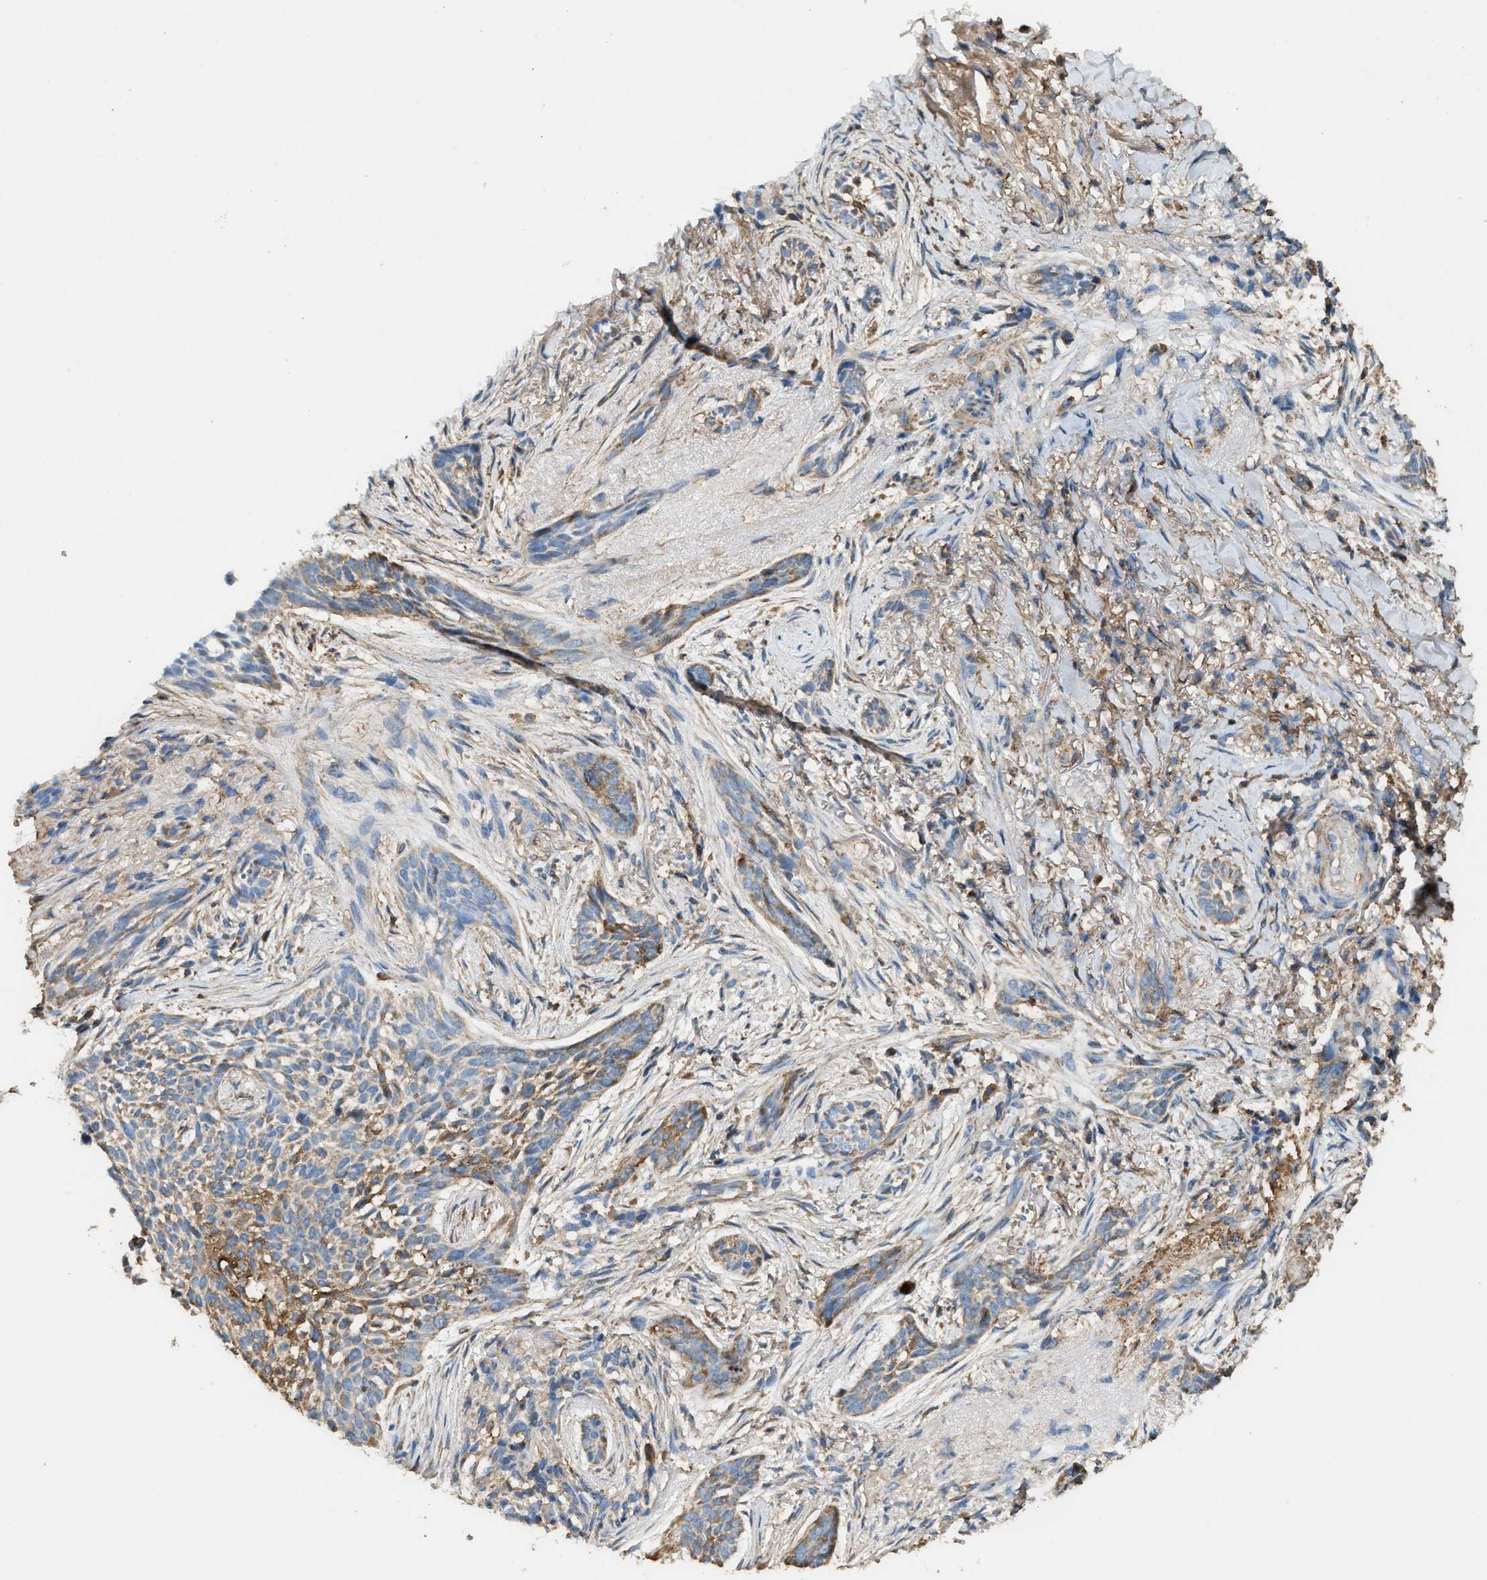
{"staining": {"intensity": "moderate", "quantity": "<25%", "location": "cytoplasmic/membranous"}, "tissue": "skin cancer", "cell_type": "Tumor cells", "image_type": "cancer", "snomed": [{"axis": "morphology", "description": "Basal cell carcinoma"}, {"axis": "topography", "description": "Skin"}], "caption": "Tumor cells exhibit low levels of moderate cytoplasmic/membranous expression in about <25% of cells in basal cell carcinoma (skin). (DAB = brown stain, brightfield microscopy at high magnification).", "gene": "SERPINB5", "patient": {"sex": "female", "age": 88}}